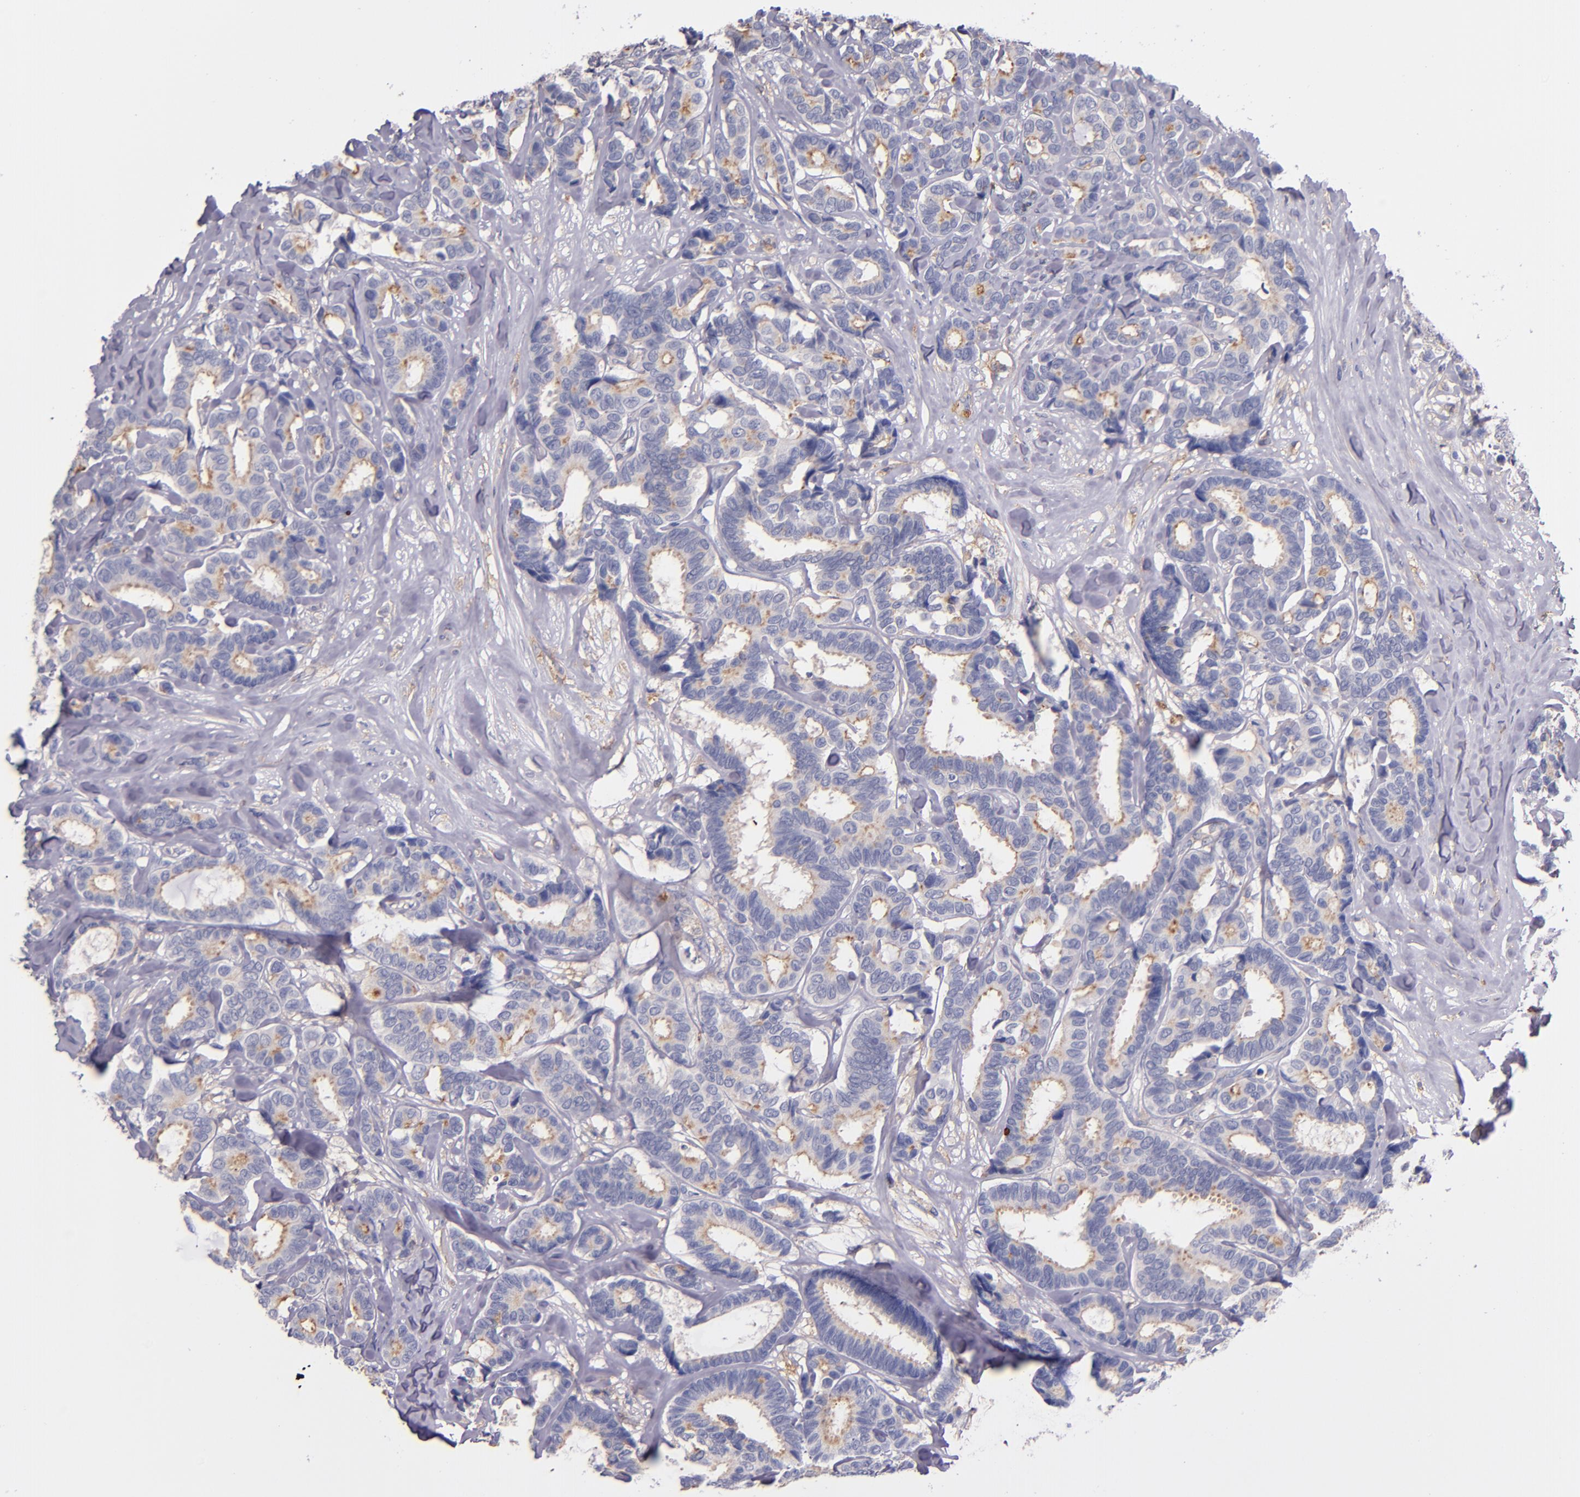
{"staining": {"intensity": "negative", "quantity": "none", "location": "none"}, "tissue": "breast cancer", "cell_type": "Tumor cells", "image_type": "cancer", "snomed": [{"axis": "morphology", "description": "Duct carcinoma"}, {"axis": "topography", "description": "Breast"}], "caption": "Tumor cells are negative for protein expression in human intraductal carcinoma (breast).", "gene": "C5AR1", "patient": {"sex": "female", "age": 87}}